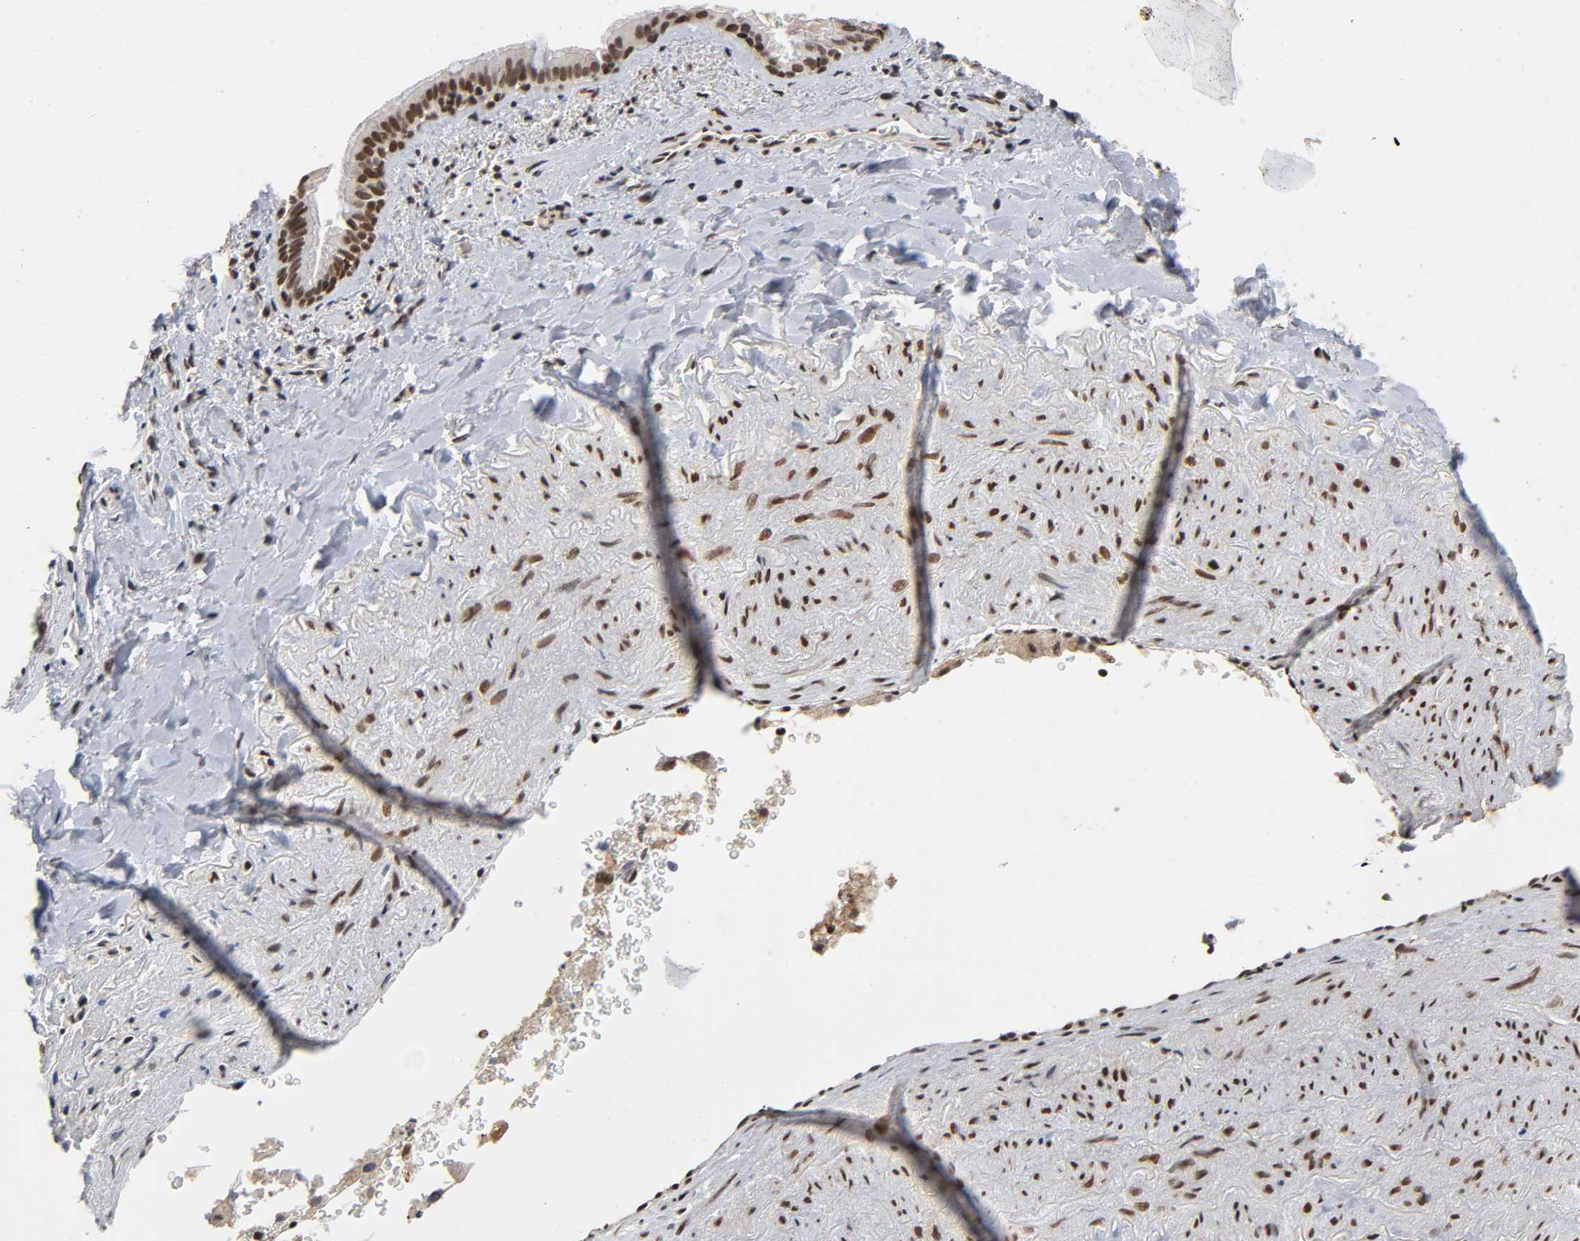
{"staining": {"intensity": "moderate", "quantity": ">75%", "location": "cytoplasmic/membranous,nuclear"}, "tissue": "lung cancer", "cell_type": "Tumor cells", "image_type": "cancer", "snomed": [{"axis": "morphology", "description": "Squamous cell carcinoma, NOS"}, {"axis": "topography", "description": "Lung"}], "caption": "Immunohistochemistry (IHC) micrograph of human lung cancer stained for a protein (brown), which exhibits medium levels of moderate cytoplasmic/membranous and nuclear expression in about >75% of tumor cells.", "gene": "ZNF384", "patient": {"sex": "male", "age": 54}}